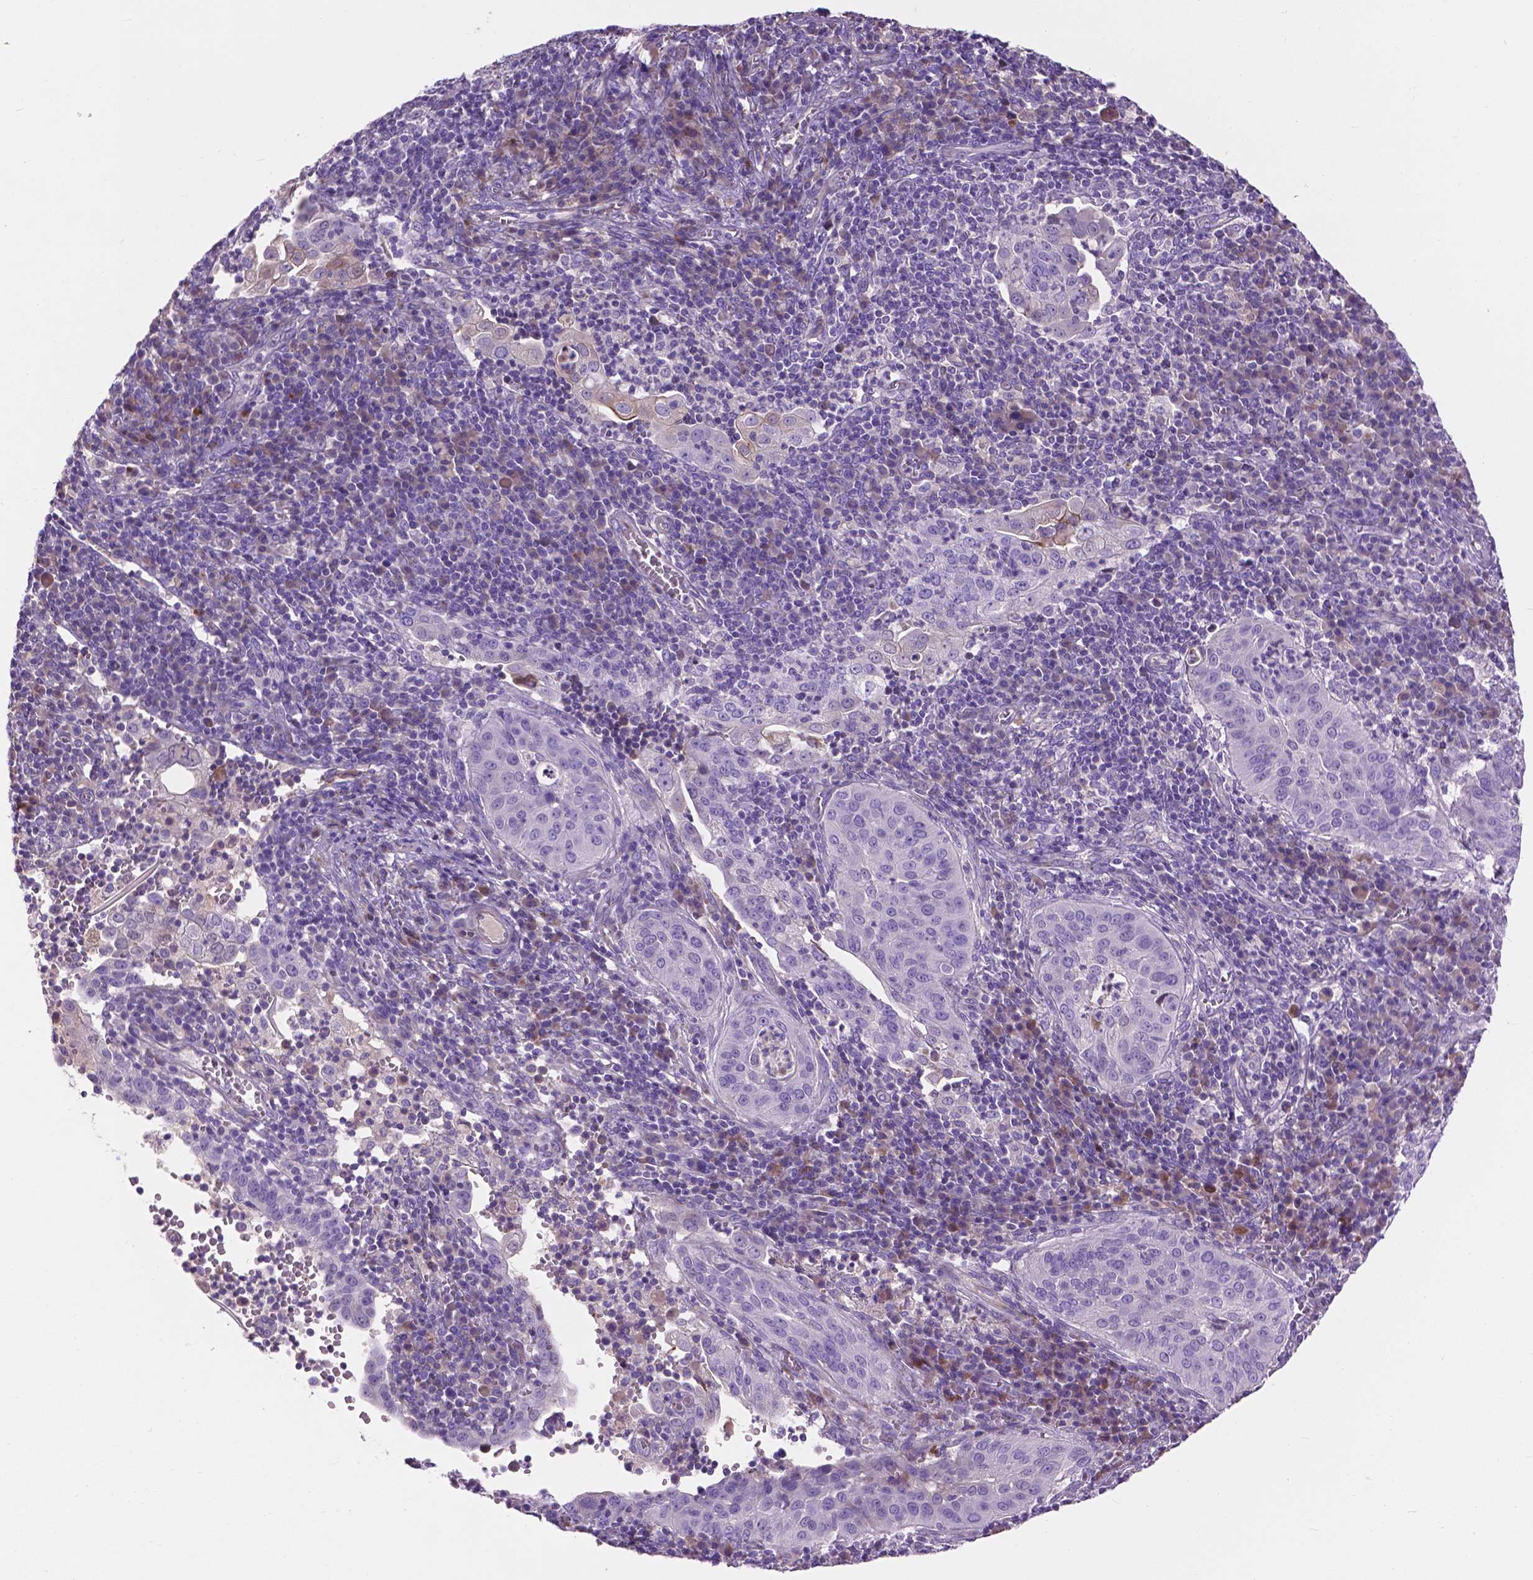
{"staining": {"intensity": "negative", "quantity": "none", "location": "none"}, "tissue": "cervical cancer", "cell_type": "Tumor cells", "image_type": "cancer", "snomed": [{"axis": "morphology", "description": "Squamous cell carcinoma, NOS"}, {"axis": "topography", "description": "Cervix"}], "caption": "Human cervical cancer stained for a protein using IHC exhibits no expression in tumor cells.", "gene": "NOXO1", "patient": {"sex": "female", "age": 39}}